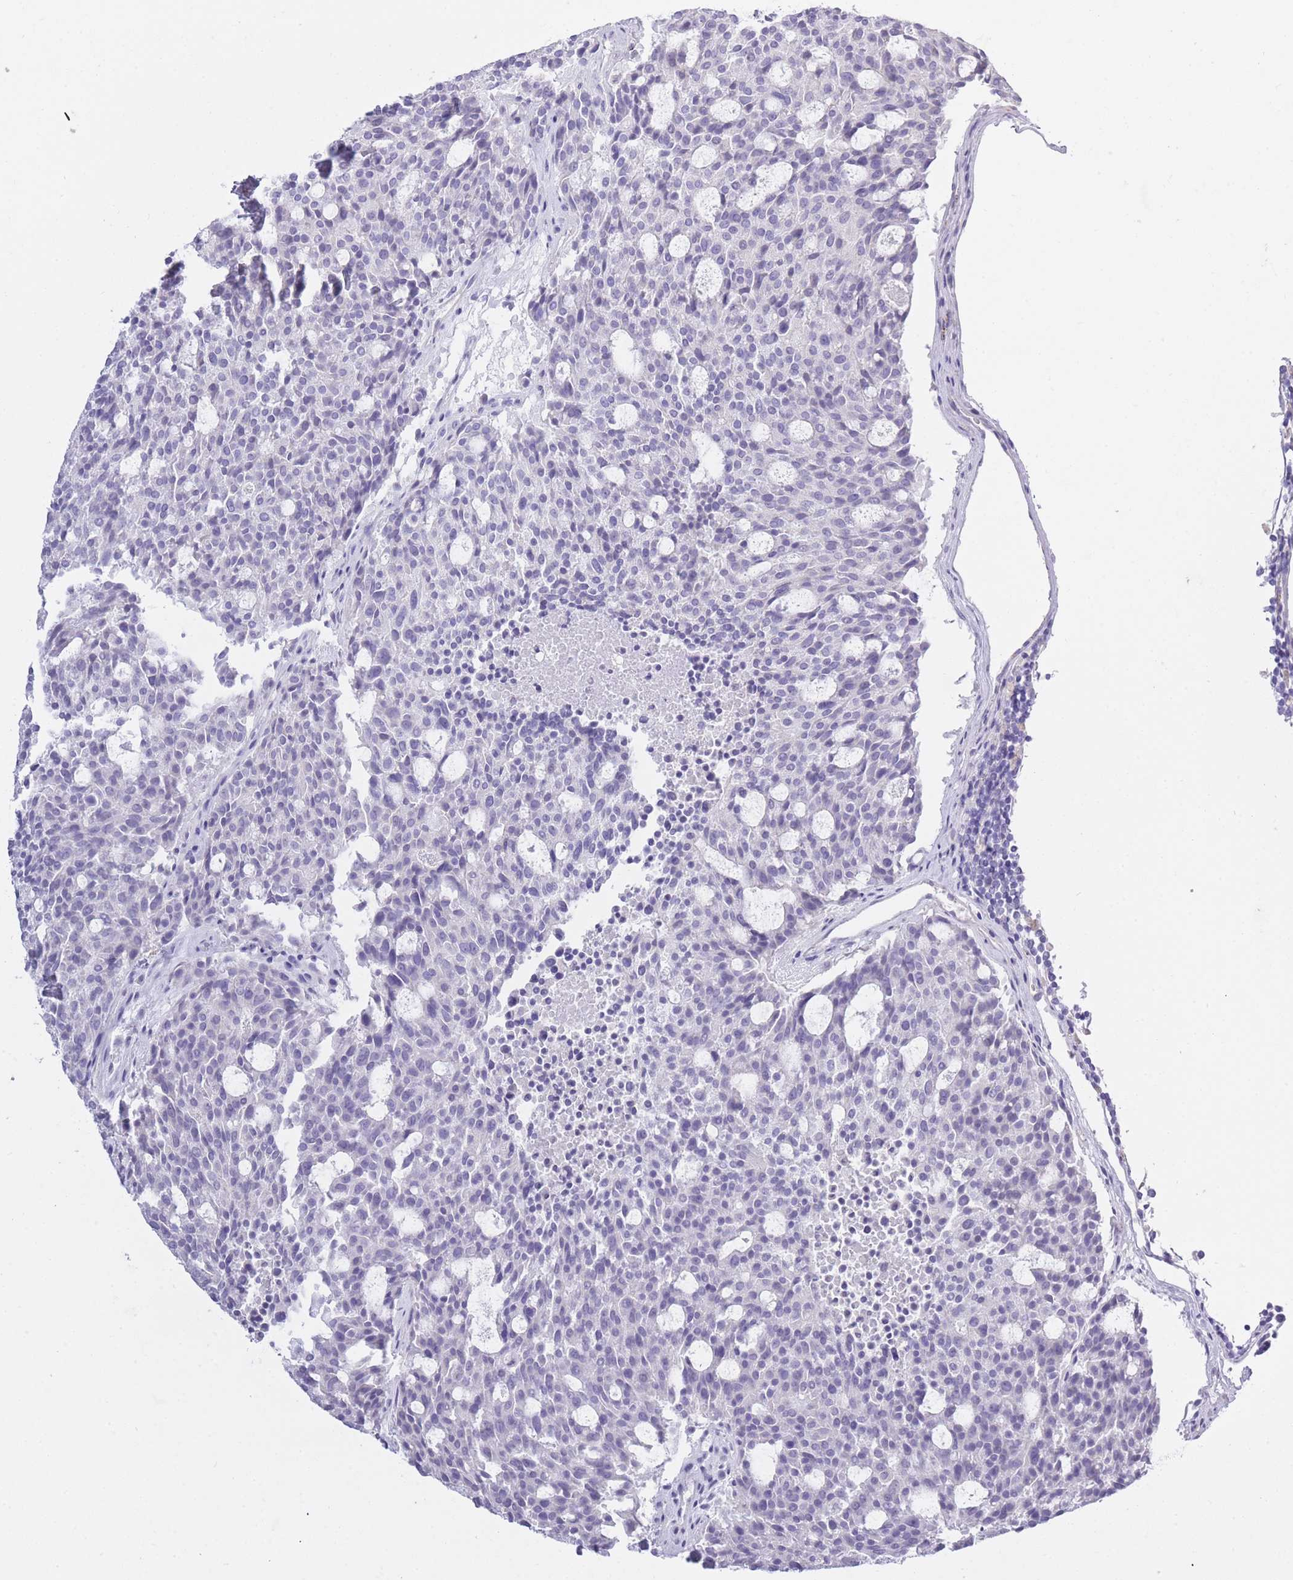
{"staining": {"intensity": "negative", "quantity": "none", "location": "none"}, "tissue": "carcinoid", "cell_type": "Tumor cells", "image_type": "cancer", "snomed": [{"axis": "morphology", "description": "Carcinoid, malignant, NOS"}, {"axis": "topography", "description": "Pancreas"}], "caption": "DAB immunohistochemical staining of human malignant carcinoid exhibits no significant expression in tumor cells.", "gene": "RHO", "patient": {"sex": "female", "age": 54}}